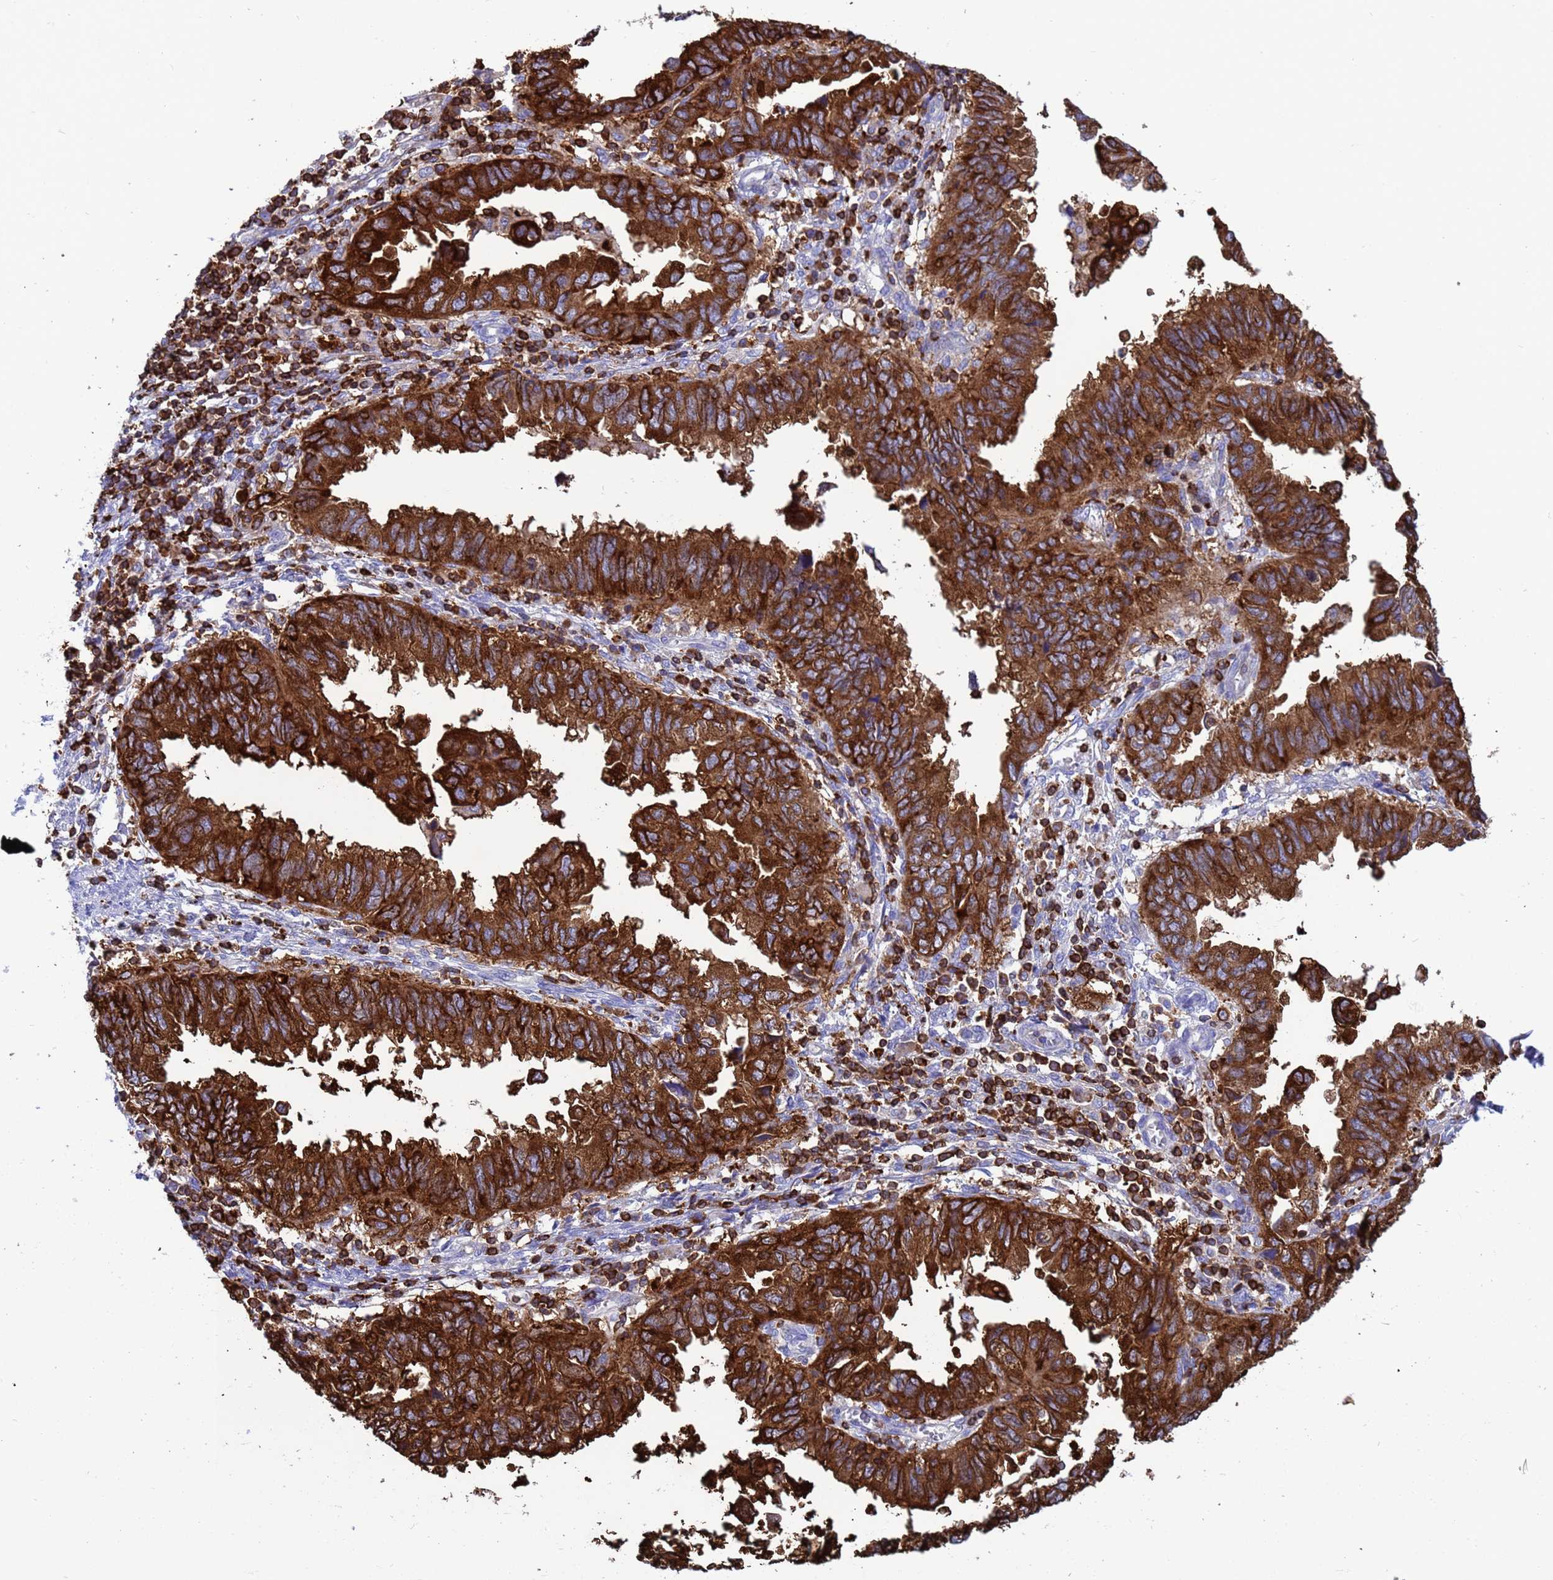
{"staining": {"intensity": "strong", "quantity": ">75%", "location": "cytoplasmic/membranous"}, "tissue": "endometrial cancer", "cell_type": "Tumor cells", "image_type": "cancer", "snomed": [{"axis": "morphology", "description": "Adenocarcinoma, NOS"}, {"axis": "topography", "description": "Uterus"}], "caption": "Tumor cells exhibit high levels of strong cytoplasmic/membranous expression in about >75% of cells in human endometrial adenocarcinoma.", "gene": "EZR", "patient": {"sex": "female", "age": 77}}